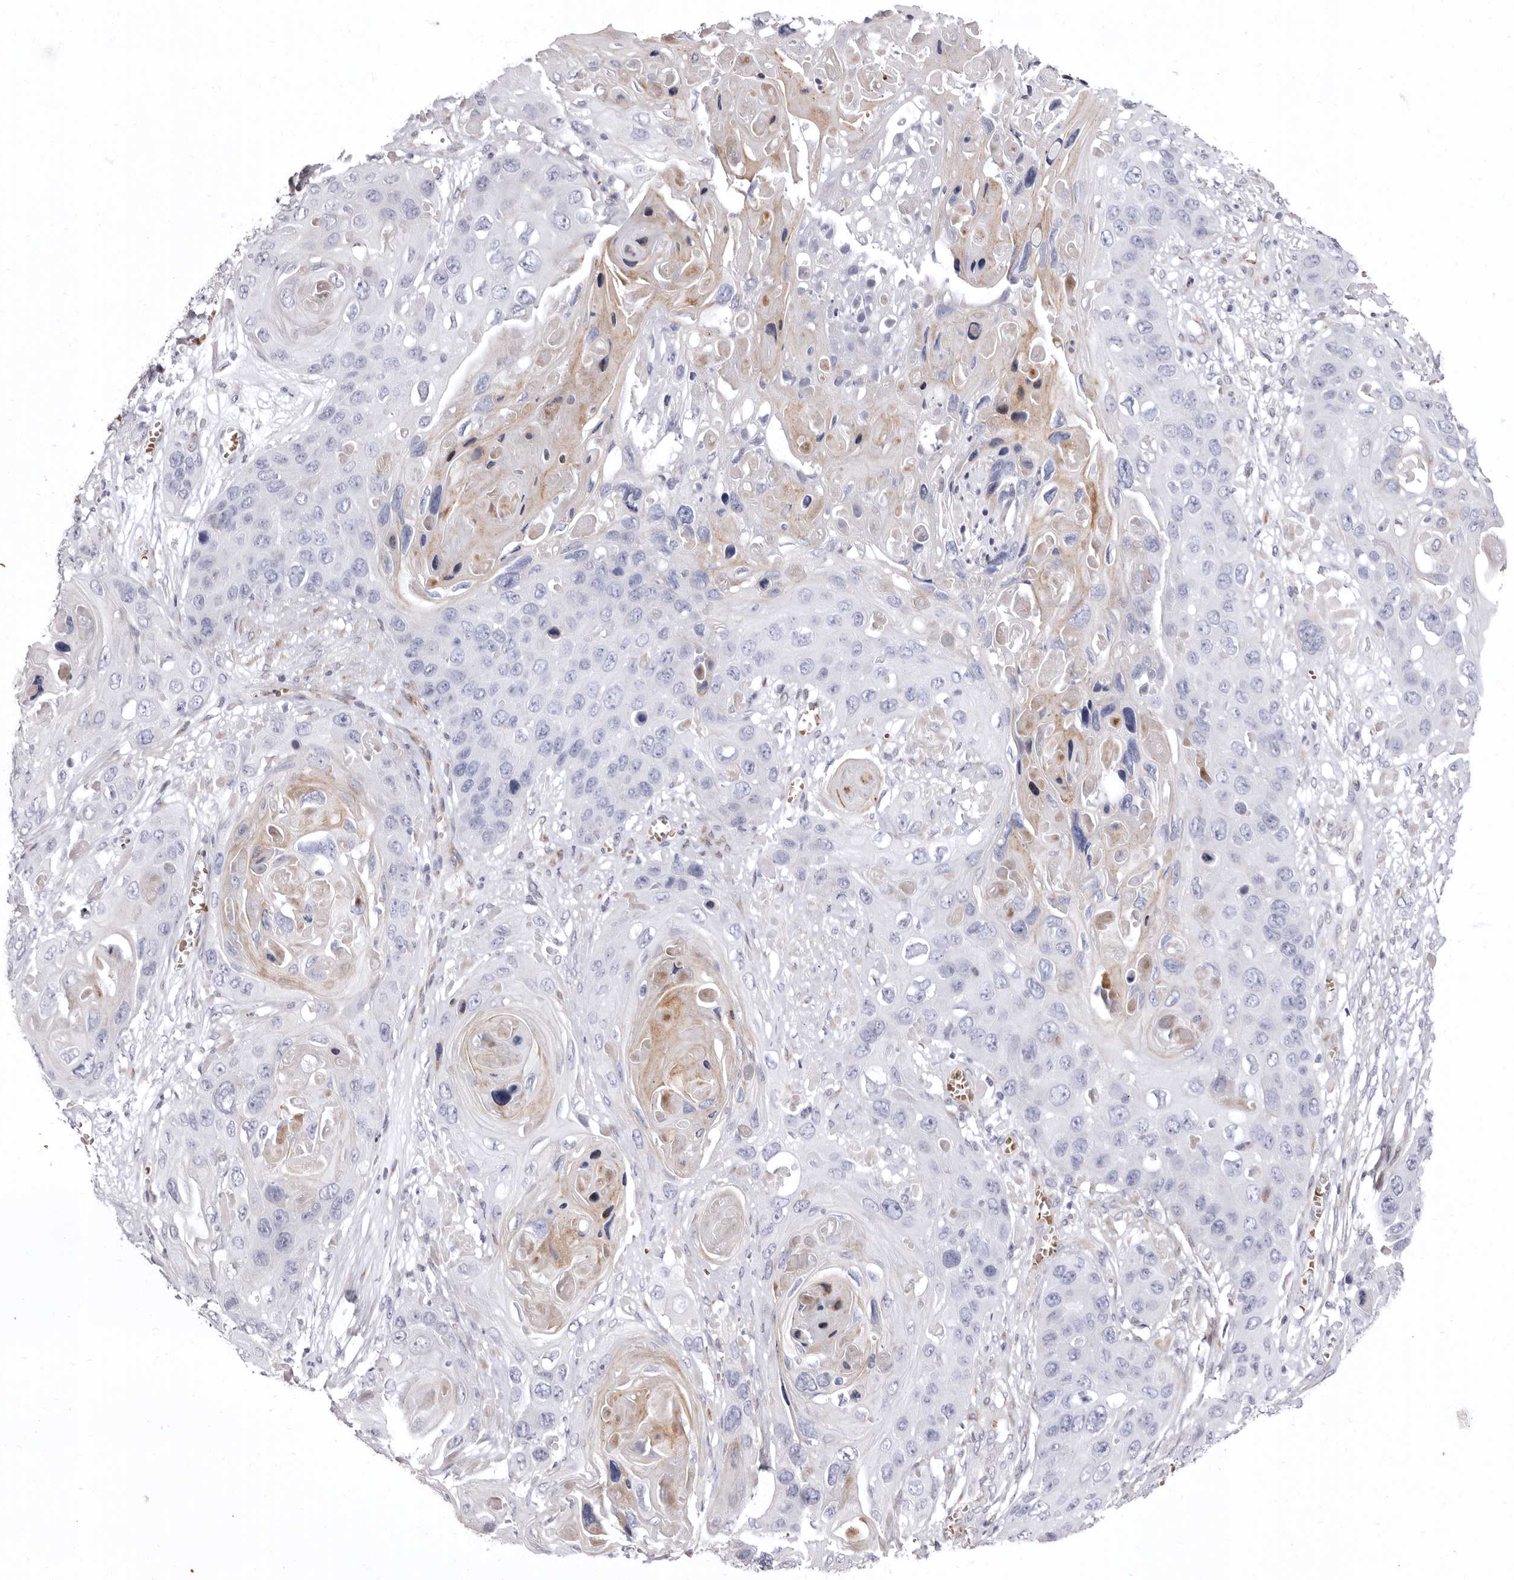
{"staining": {"intensity": "negative", "quantity": "none", "location": "none"}, "tissue": "skin cancer", "cell_type": "Tumor cells", "image_type": "cancer", "snomed": [{"axis": "morphology", "description": "Squamous cell carcinoma, NOS"}, {"axis": "topography", "description": "Skin"}], "caption": "High power microscopy histopathology image of an immunohistochemistry micrograph of squamous cell carcinoma (skin), revealing no significant expression in tumor cells.", "gene": "AIDA", "patient": {"sex": "male", "age": 55}}